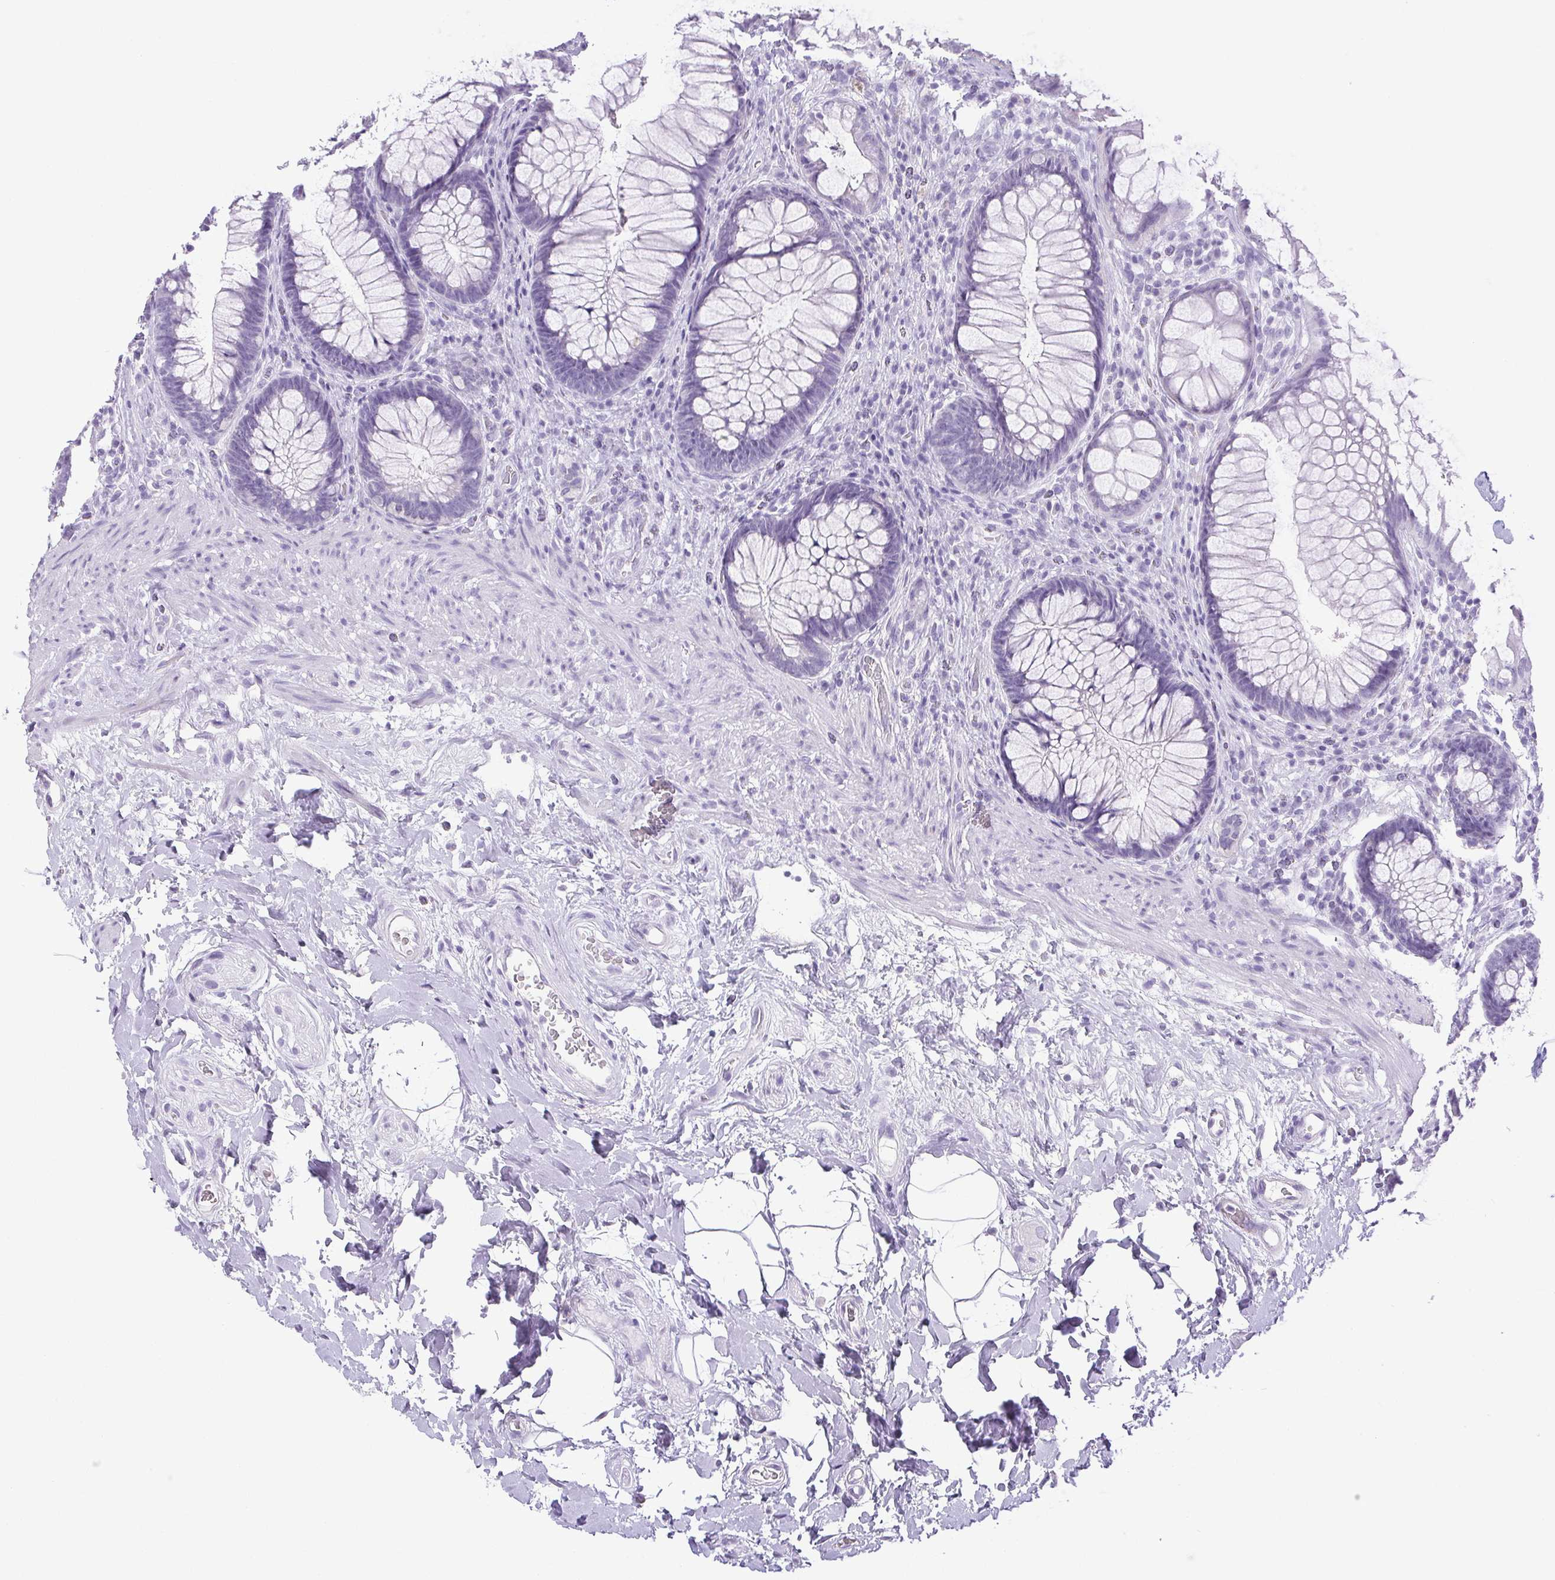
{"staining": {"intensity": "weak", "quantity": "<25%", "location": "cytoplasmic/membranous"}, "tissue": "rectum", "cell_type": "Glandular cells", "image_type": "normal", "snomed": [{"axis": "morphology", "description": "Normal tissue, NOS"}, {"axis": "topography", "description": "Smooth muscle"}, {"axis": "topography", "description": "Rectum"}], "caption": "Image shows no protein positivity in glandular cells of normal rectum. Nuclei are stained in blue.", "gene": "HLA", "patient": {"sex": "male", "age": 53}}